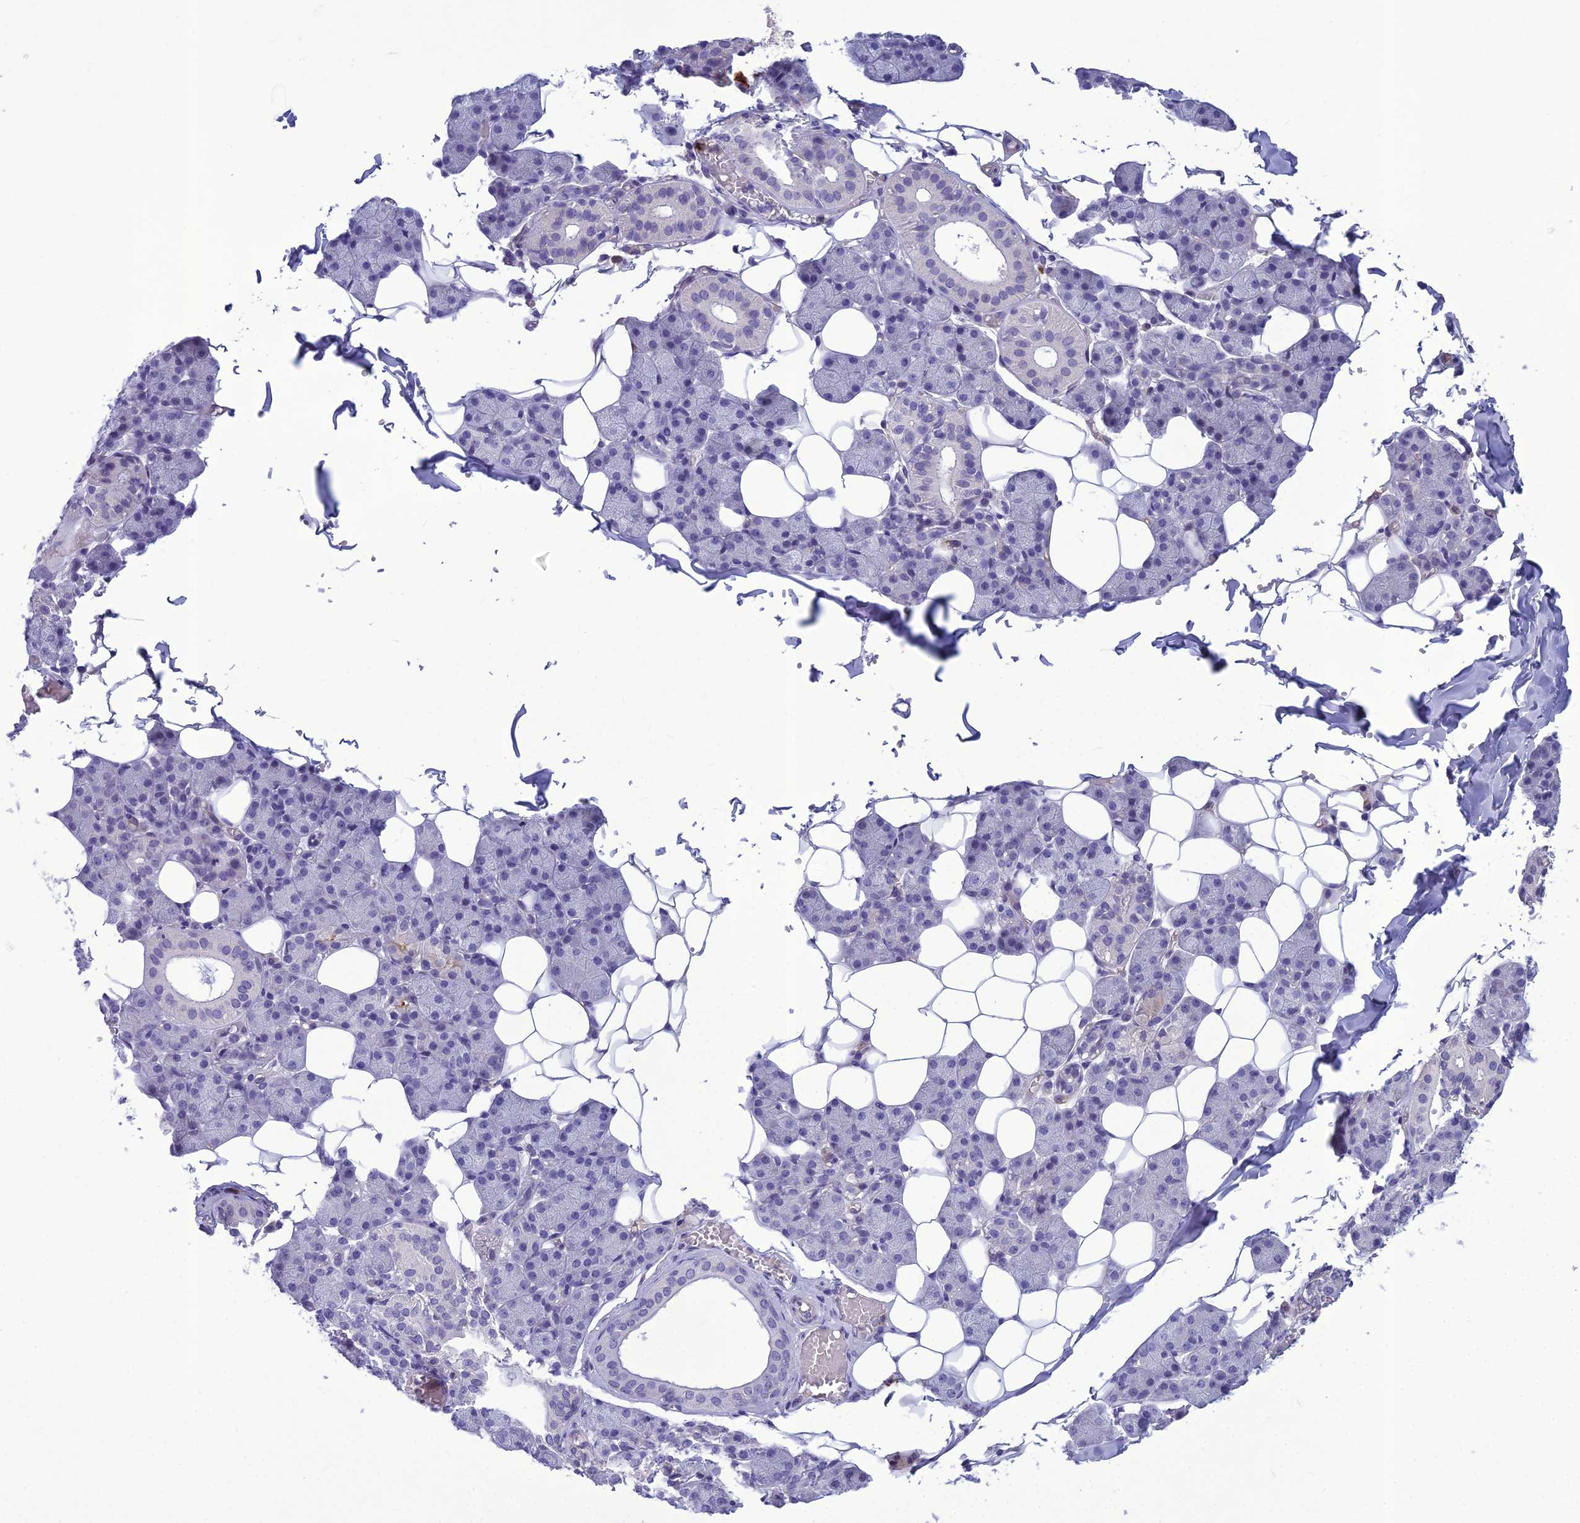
{"staining": {"intensity": "negative", "quantity": "none", "location": "none"}, "tissue": "salivary gland", "cell_type": "Glandular cells", "image_type": "normal", "snomed": [{"axis": "morphology", "description": "Normal tissue, NOS"}, {"axis": "topography", "description": "Salivary gland"}], "caption": "Immunohistochemical staining of unremarkable salivary gland reveals no significant staining in glandular cells.", "gene": "BBS7", "patient": {"sex": "female", "age": 33}}